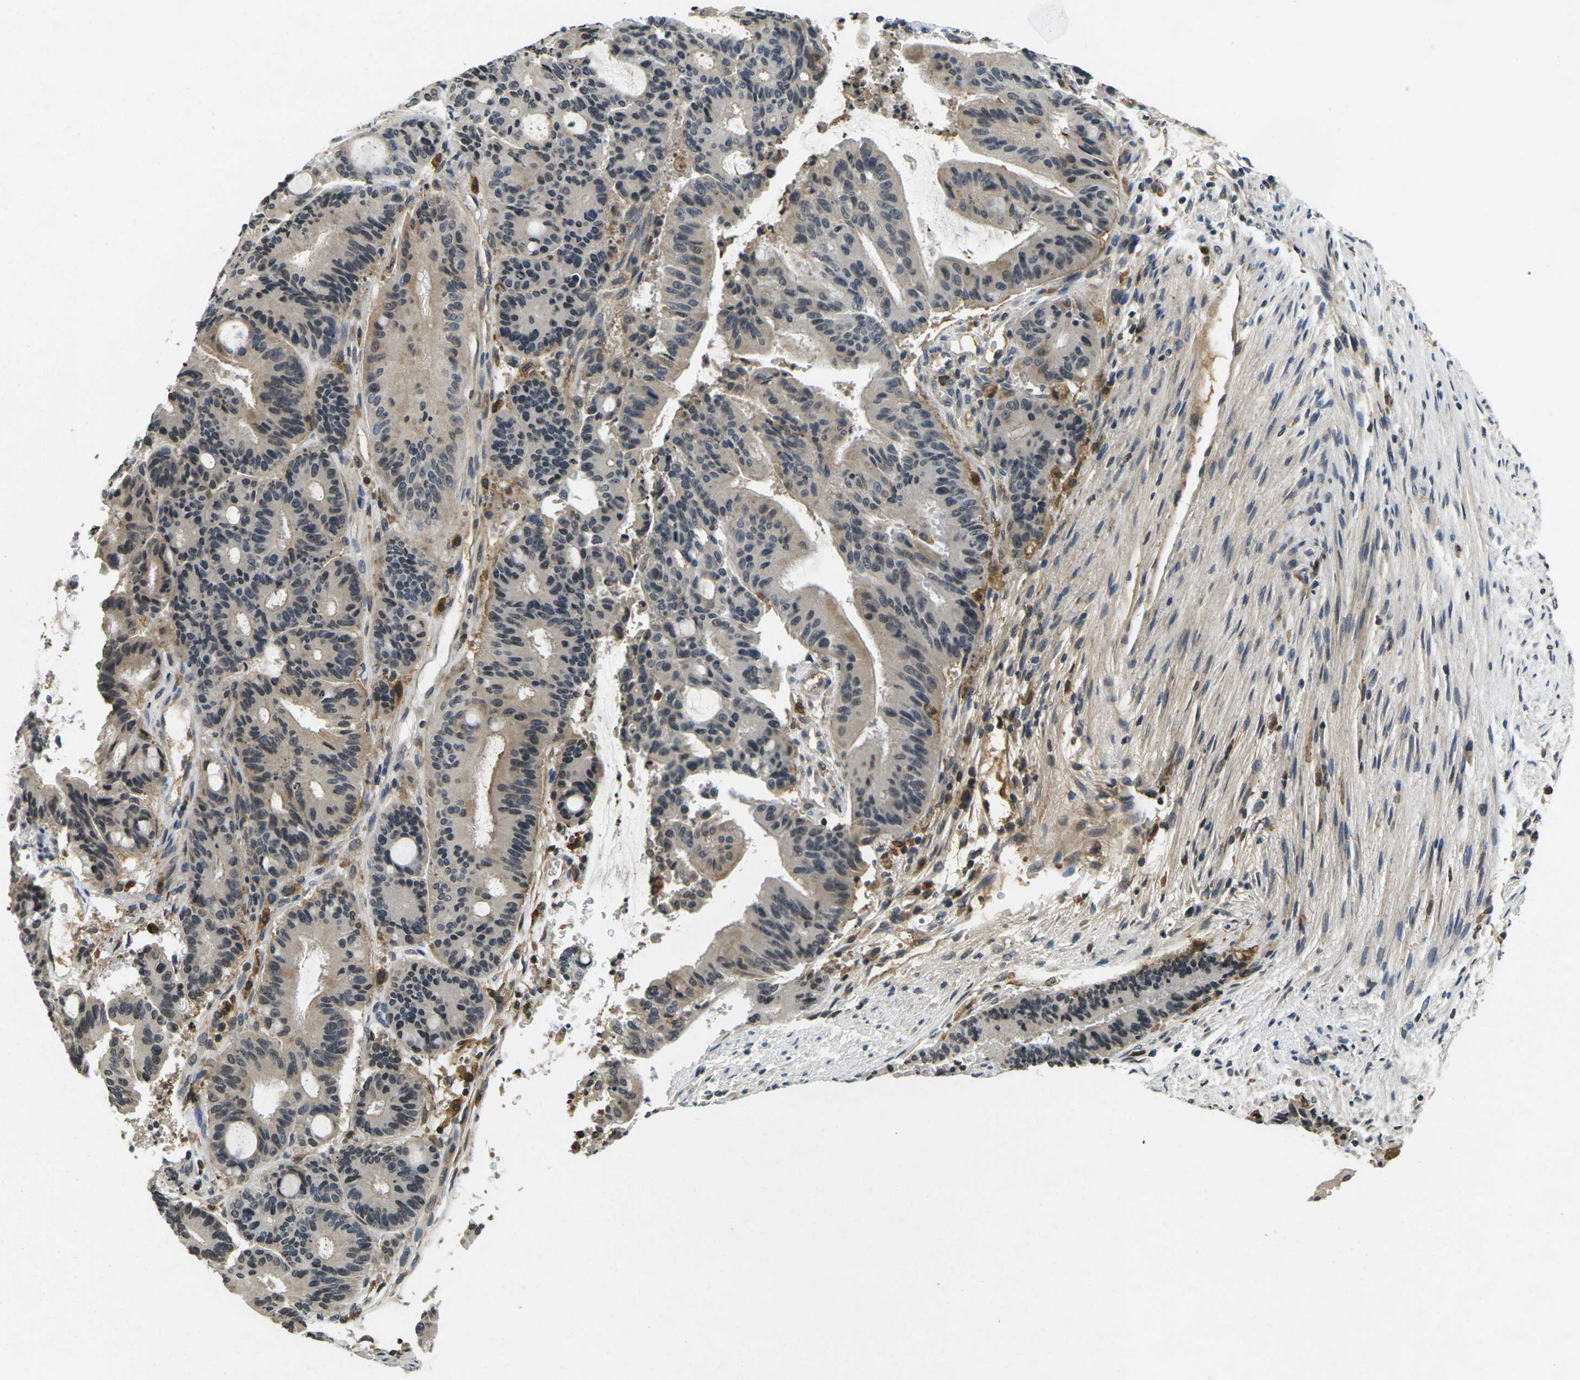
{"staining": {"intensity": "weak", "quantity": "25%-75%", "location": "cytoplasmic/membranous"}, "tissue": "liver cancer", "cell_type": "Tumor cells", "image_type": "cancer", "snomed": [{"axis": "morphology", "description": "Cholangiocarcinoma"}, {"axis": "topography", "description": "Liver"}], "caption": "Protein staining of cholangiocarcinoma (liver) tissue reveals weak cytoplasmic/membranous staining in approximately 25%-75% of tumor cells. (Stains: DAB in brown, nuclei in blue, Microscopy: brightfield microscopy at high magnification).", "gene": "C1QC", "patient": {"sex": "female", "age": 73}}